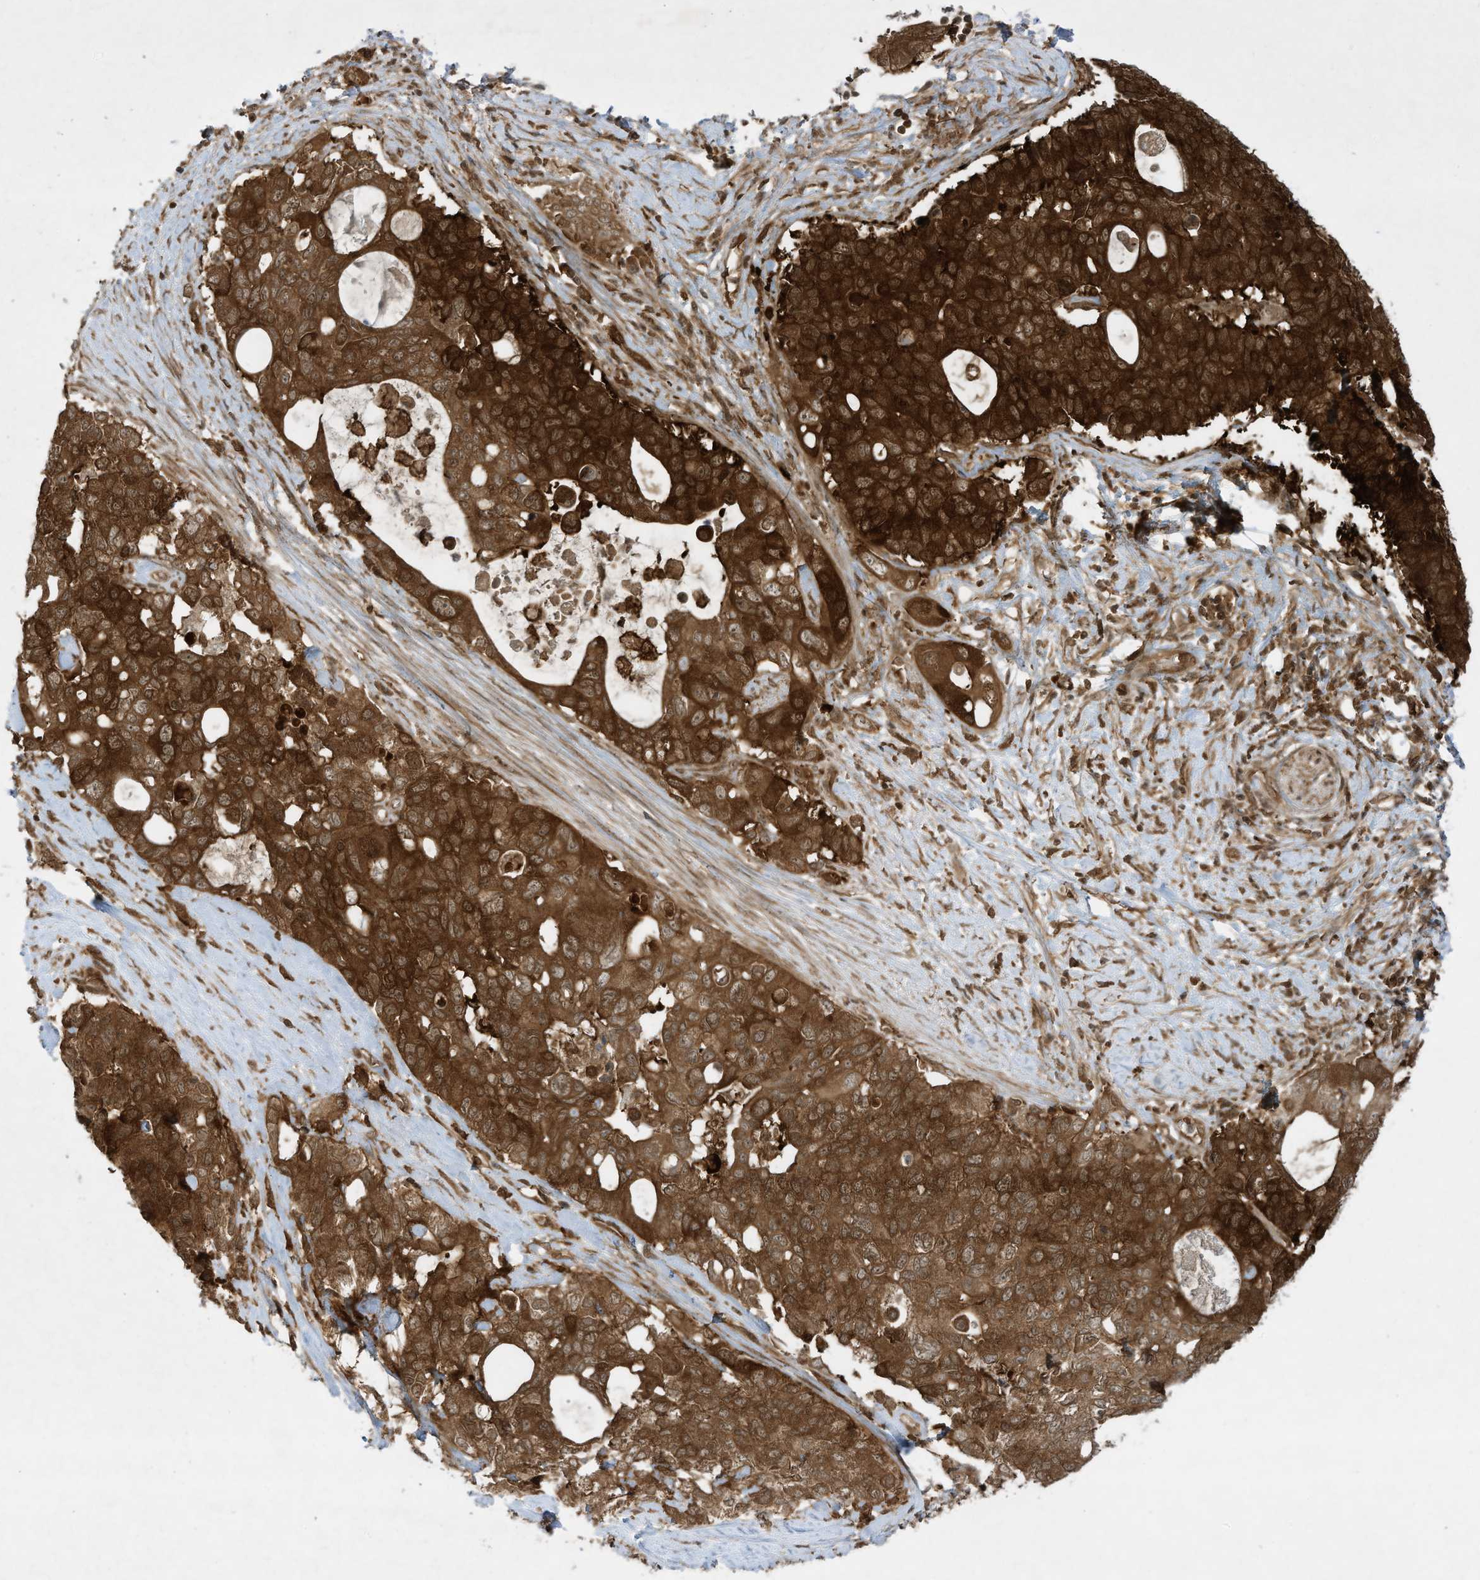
{"staining": {"intensity": "strong", "quantity": ">75%", "location": "cytoplasmic/membranous"}, "tissue": "pancreatic cancer", "cell_type": "Tumor cells", "image_type": "cancer", "snomed": [{"axis": "morphology", "description": "Adenocarcinoma, NOS"}, {"axis": "topography", "description": "Pancreas"}], "caption": "About >75% of tumor cells in pancreatic cancer show strong cytoplasmic/membranous protein staining as visualized by brown immunohistochemical staining.", "gene": "CERT1", "patient": {"sex": "female", "age": 56}}